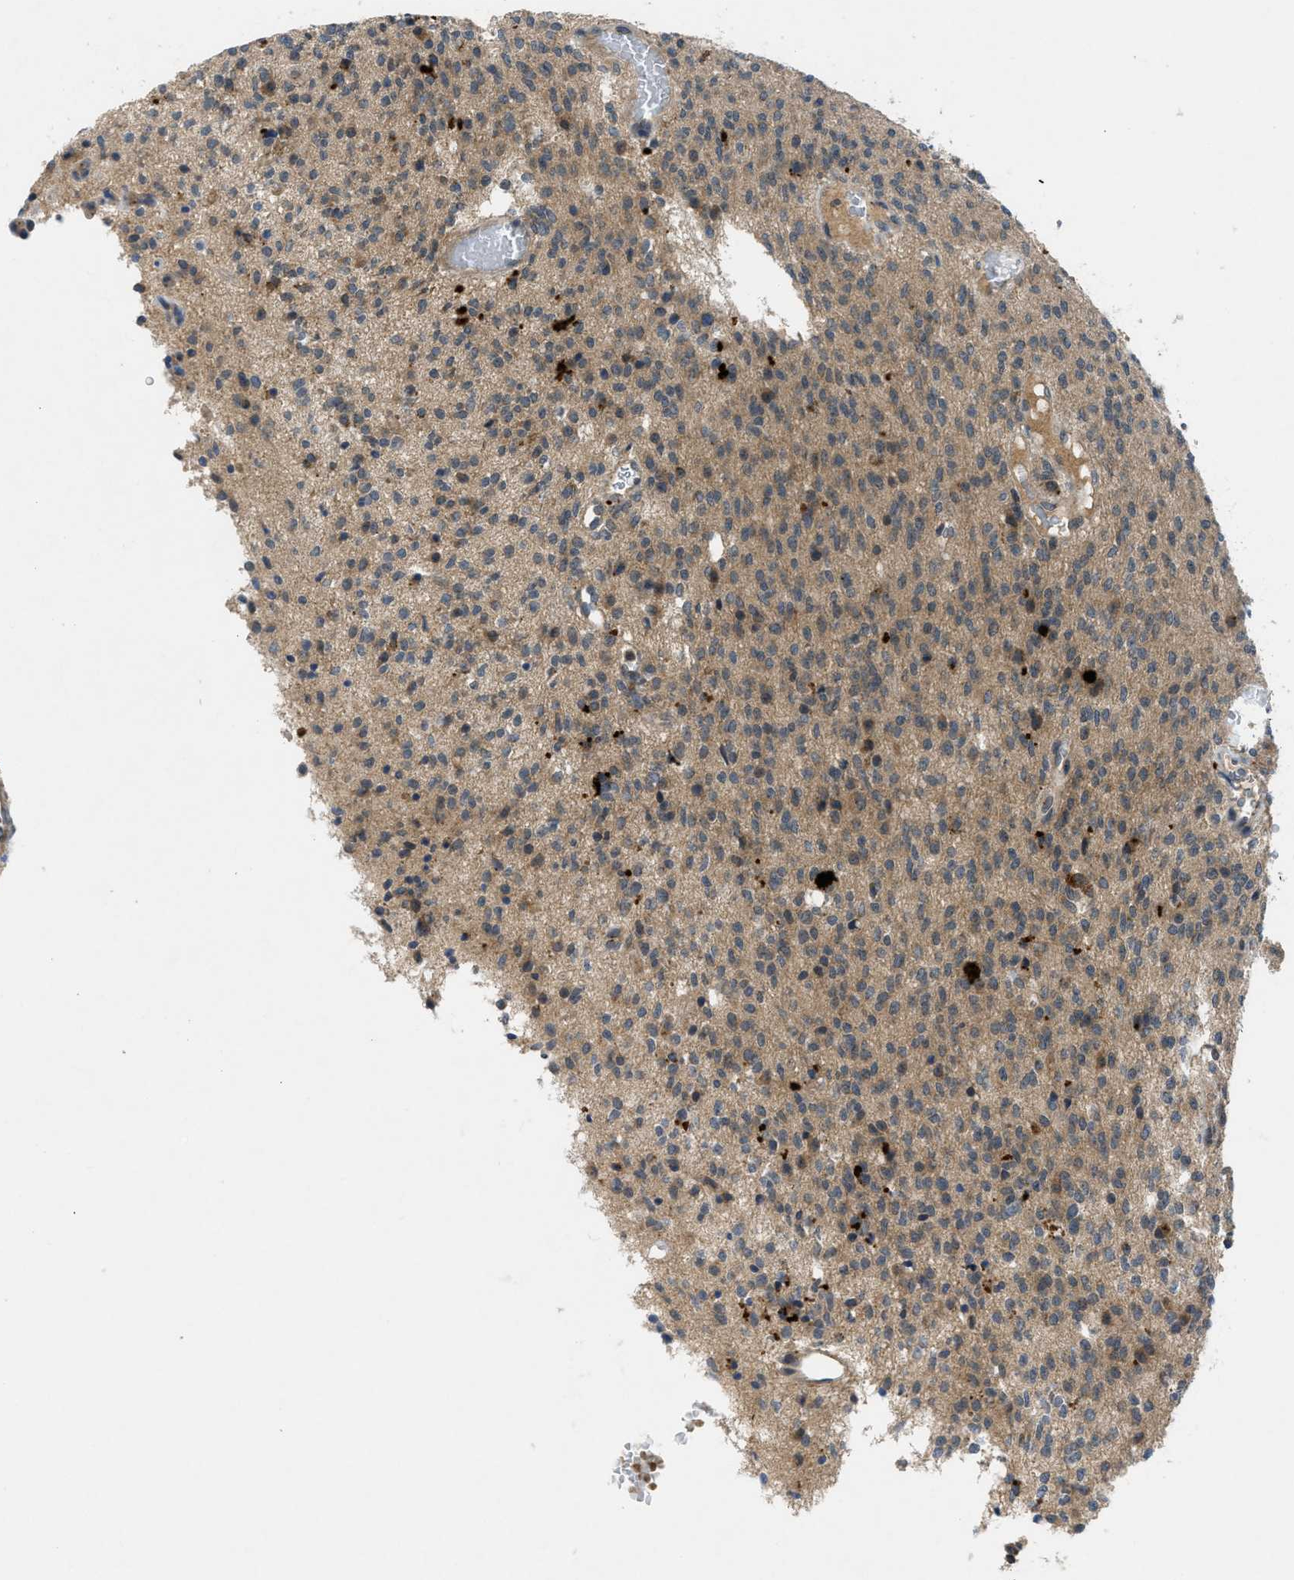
{"staining": {"intensity": "moderate", "quantity": ">75%", "location": "cytoplasmic/membranous"}, "tissue": "glioma", "cell_type": "Tumor cells", "image_type": "cancer", "snomed": [{"axis": "morphology", "description": "Glioma, malignant, High grade"}, {"axis": "topography", "description": "Brain"}], "caption": "A micrograph of malignant glioma (high-grade) stained for a protein exhibits moderate cytoplasmic/membranous brown staining in tumor cells.", "gene": "PDE7A", "patient": {"sex": "male", "age": 34}}